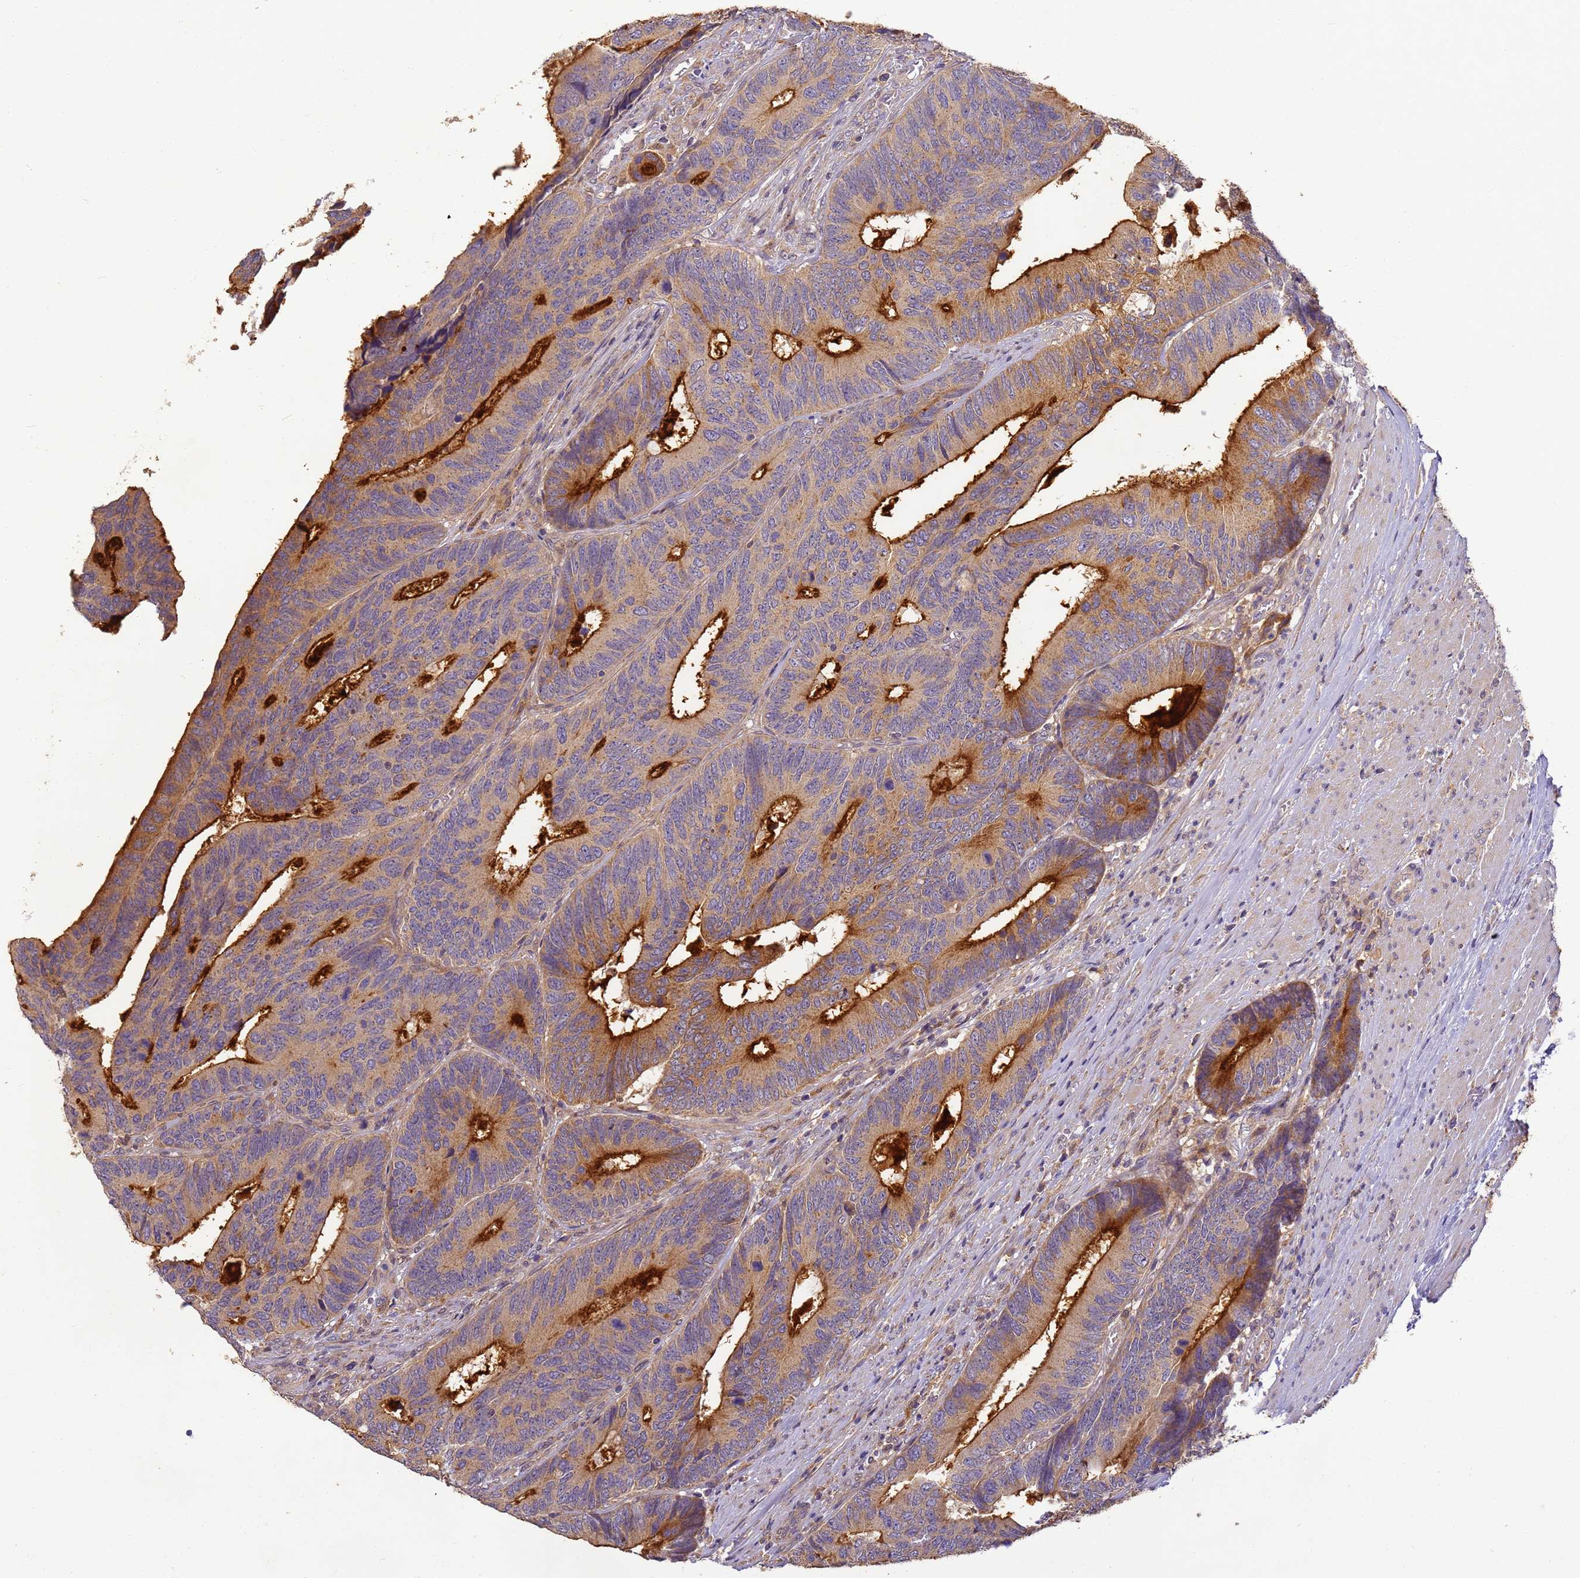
{"staining": {"intensity": "strong", "quantity": "25%-75%", "location": "cytoplasmic/membranous"}, "tissue": "colorectal cancer", "cell_type": "Tumor cells", "image_type": "cancer", "snomed": [{"axis": "morphology", "description": "Adenocarcinoma, NOS"}, {"axis": "topography", "description": "Colon"}], "caption": "Protein analysis of colorectal cancer tissue shows strong cytoplasmic/membranous positivity in approximately 25%-75% of tumor cells.", "gene": "TIGAR", "patient": {"sex": "male", "age": 87}}